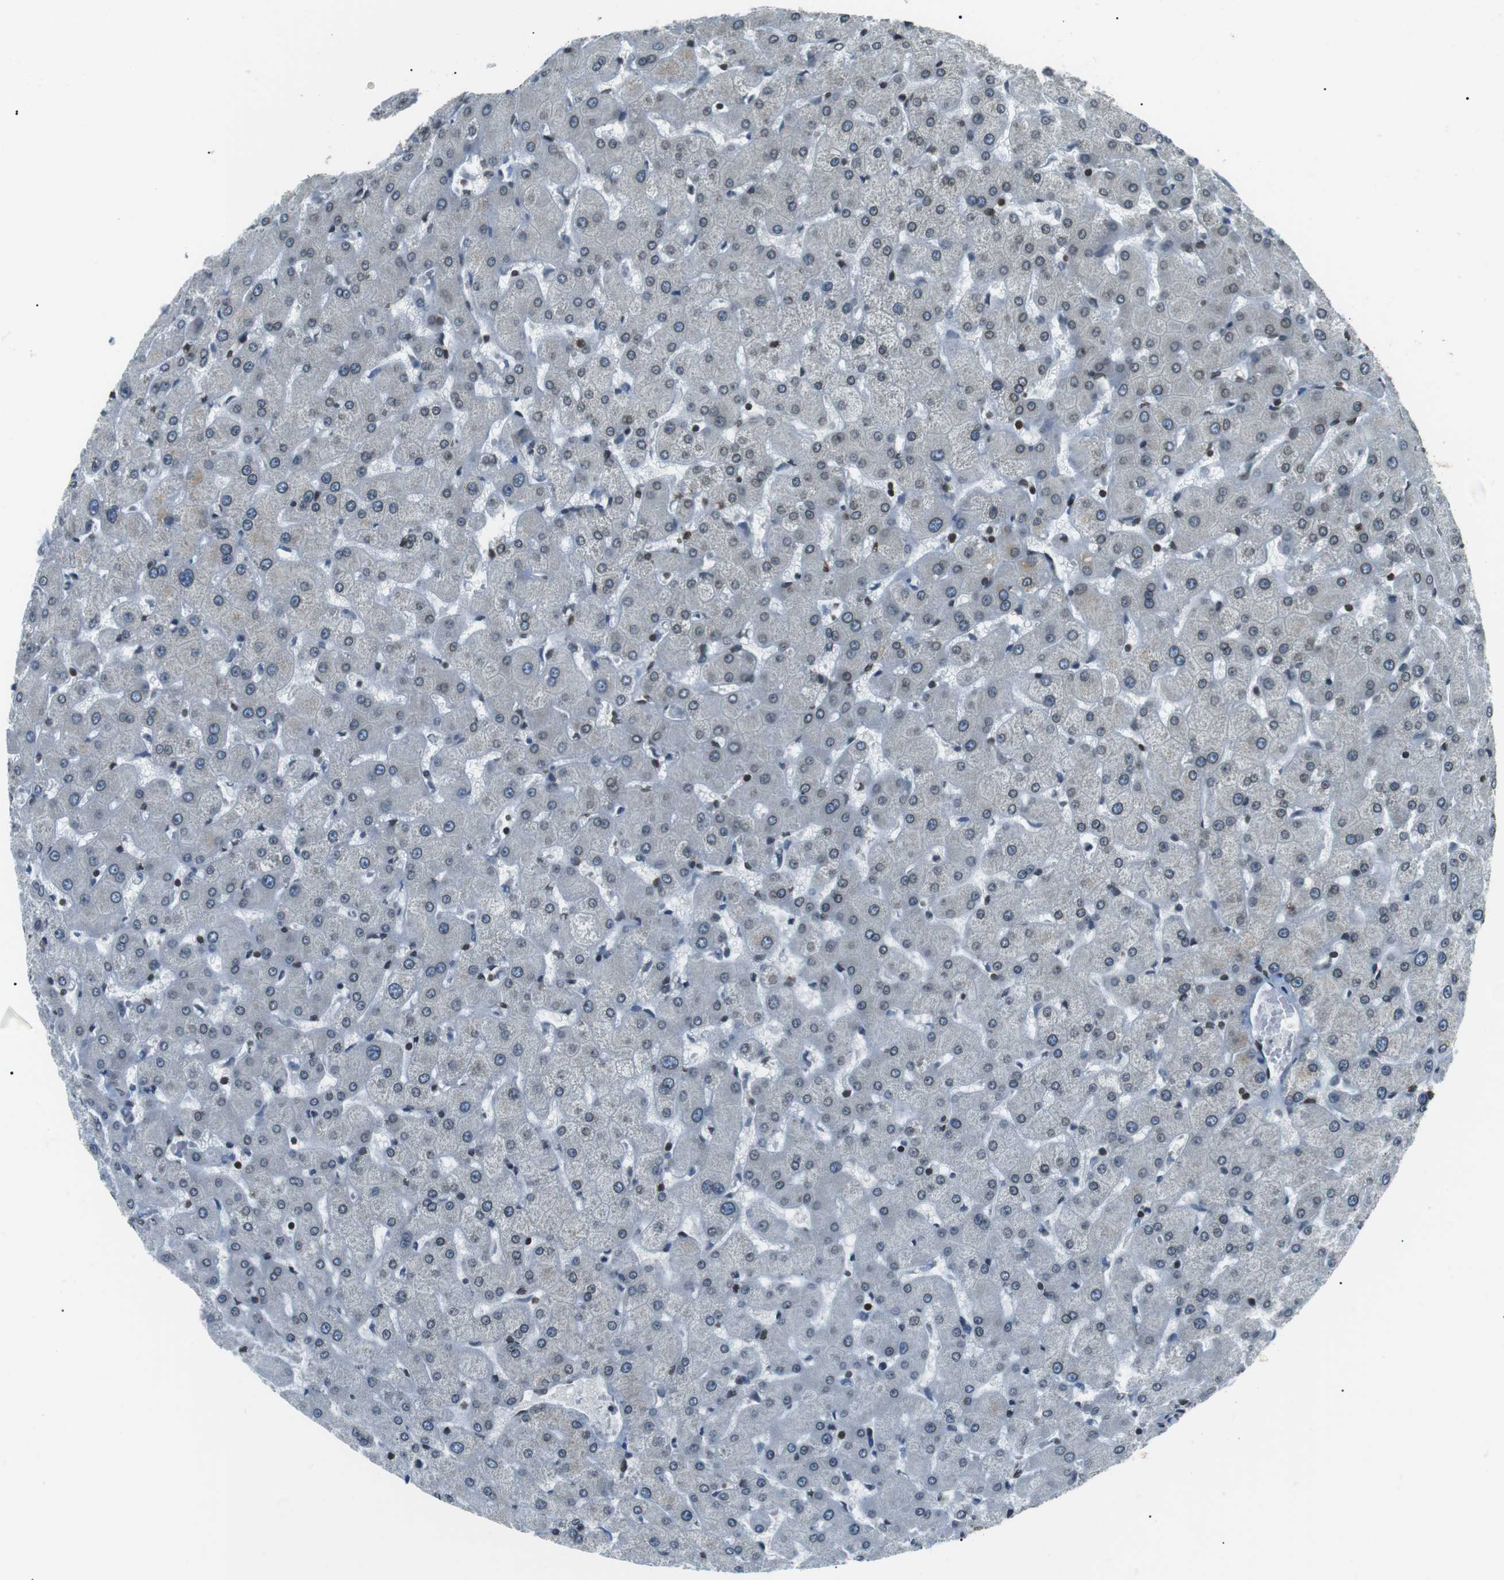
{"staining": {"intensity": "moderate", "quantity": ">75%", "location": "cytoplasmic/membranous,nuclear"}, "tissue": "liver", "cell_type": "Cholangiocytes", "image_type": "normal", "snomed": [{"axis": "morphology", "description": "Normal tissue, NOS"}, {"axis": "topography", "description": "Liver"}], "caption": "Immunohistochemical staining of normal human liver exhibits medium levels of moderate cytoplasmic/membranous,nuclear expression in approximately >75% of cholangiocytes. Using DAB (brown) and hematoxylin (blue) stains, captured at high magnification using brightfield microscopy.", "gene": "TMX4", "patient": {"sex": "female", "age": 63}}